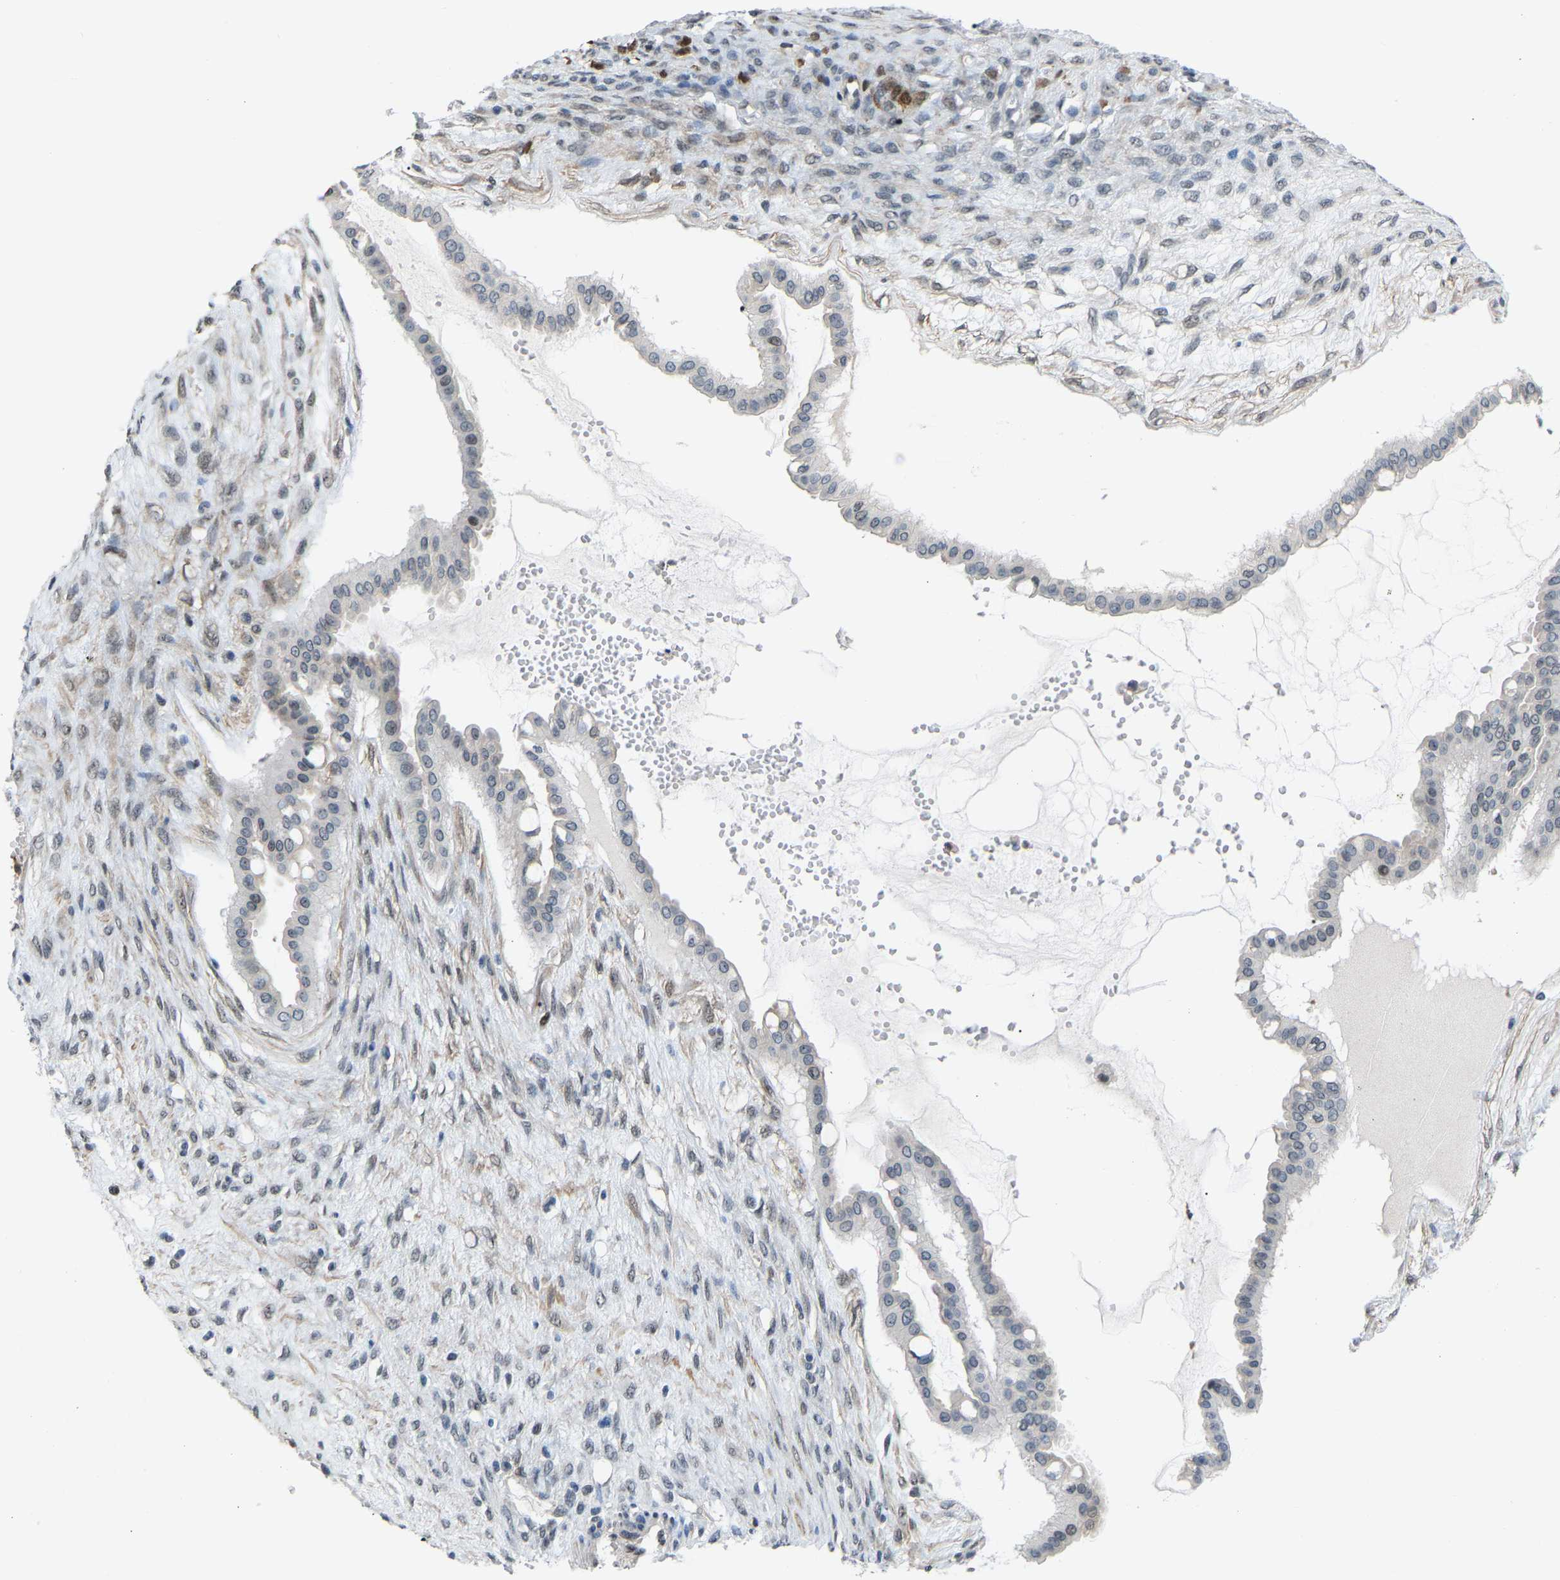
{"staining": {"intensity": "negative", "quantity": "none", "location": "none"}, "tissue": "ovarian cancer", "cell_type": "Tumor cells", "image_type": "cancer", "snomed": [{"axis": "morphology", "description": "Cystadenocarcinoma, mucinous, NOS"}, {"axis": "topography", "description": "Ovary"}], "caption": "DAB (3,3'-diaminobenzidine) immunohistochemical staining of human mucinous cystadenocarcinoma (ovarian) shows no significant expression in tumor cells.", "gene": "CROT", "patient": {"sex": "female", "age": 73}}